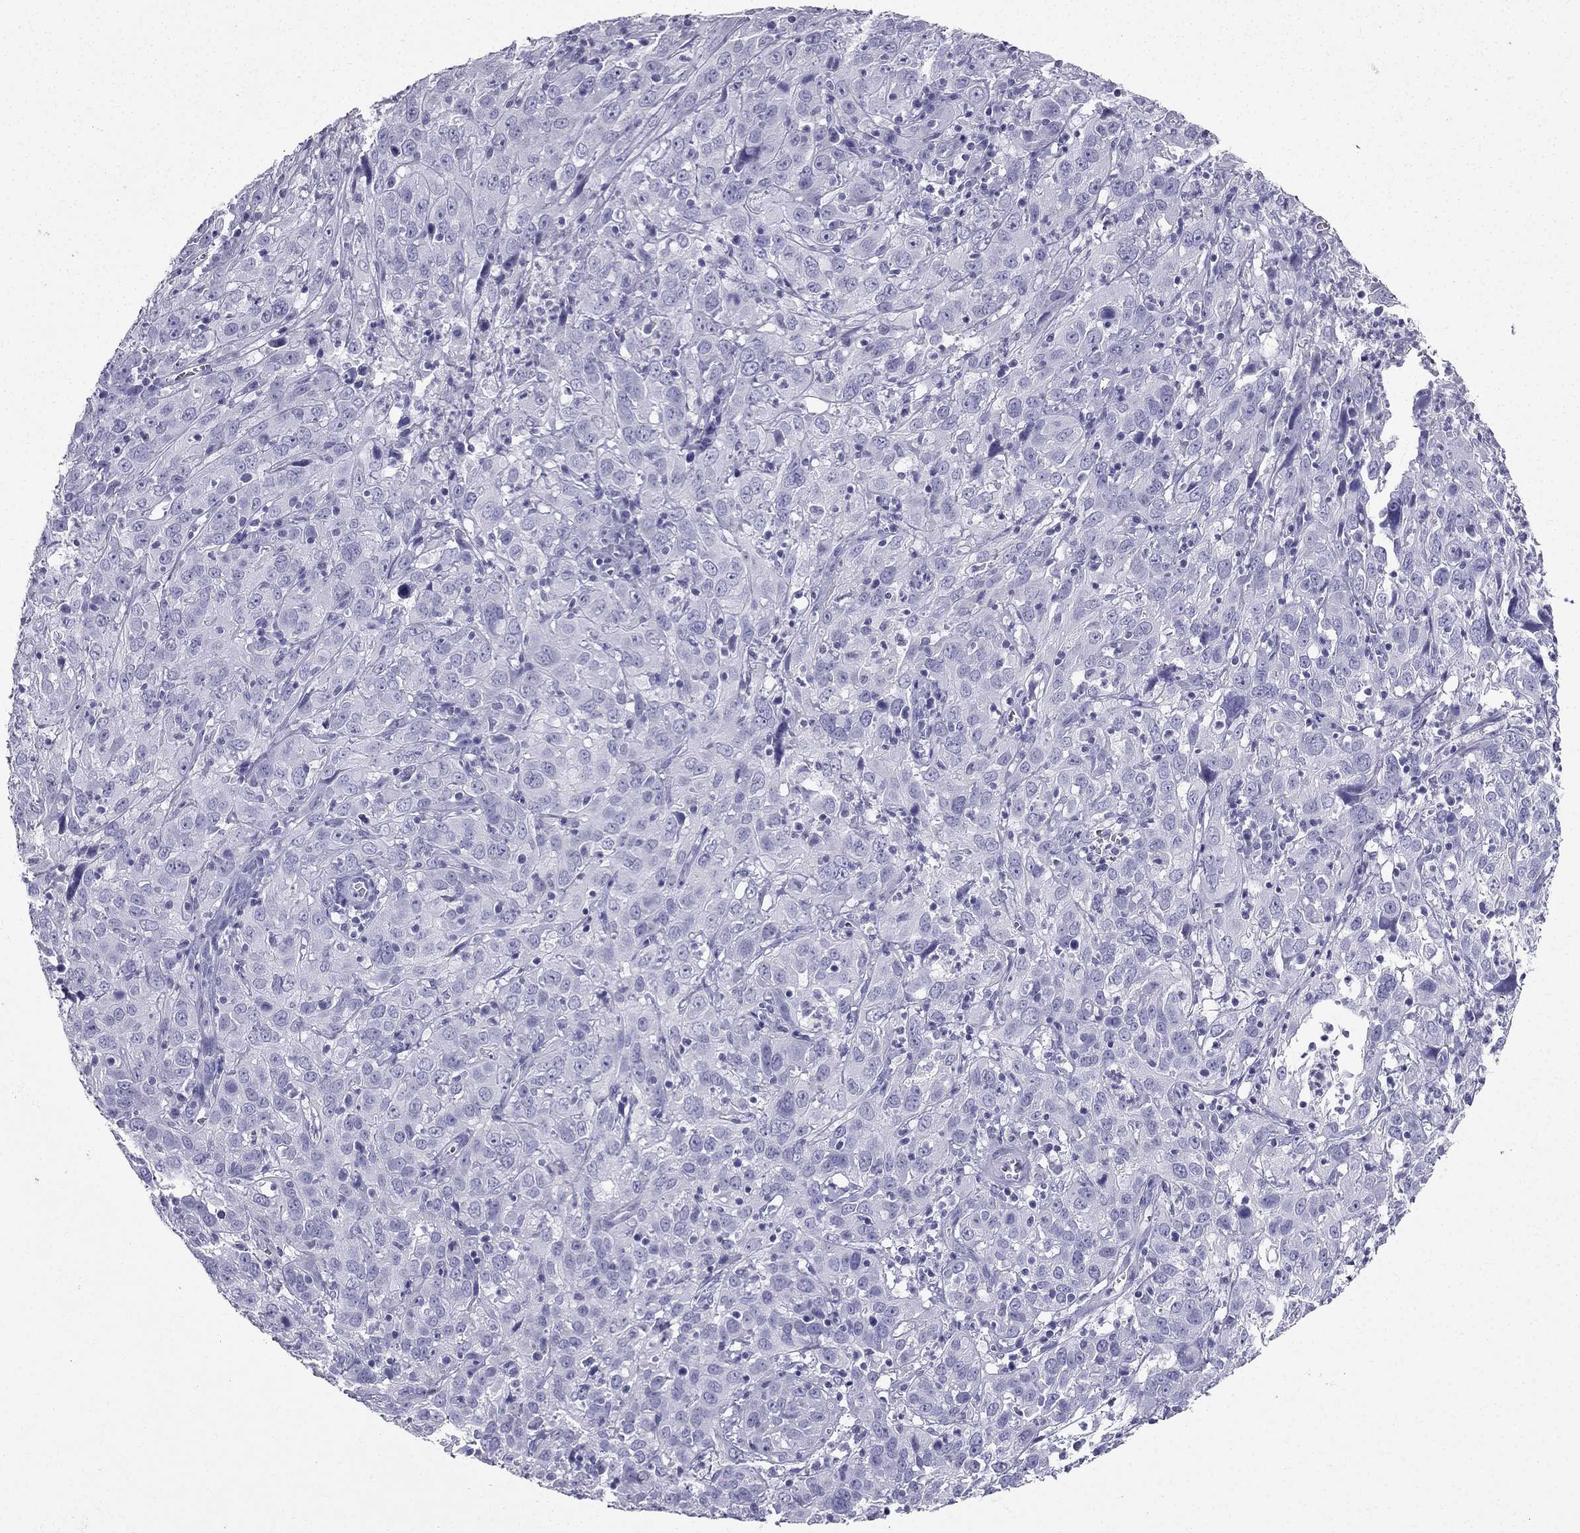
{"staining": {"intensity": "negative", "quantity": "none", "location": "none"}, "tissue": "cervical cancer", "cell_type": "Tumor cells", "image_type": "cancer", "snomed": [{"axis": "morphology", "description": "Squamous cell carcinoma, NOS"}, {"axis": "topography", "description": "Cervix"}], "caption": "This is a photomicrograph of immunohistochemistry (IHC) staining of squamous cell carcinoma (cervical), which shows no expression in tumor cells.", "gene": "TFF3", "patient": {"sex": "female", "age": 32}}